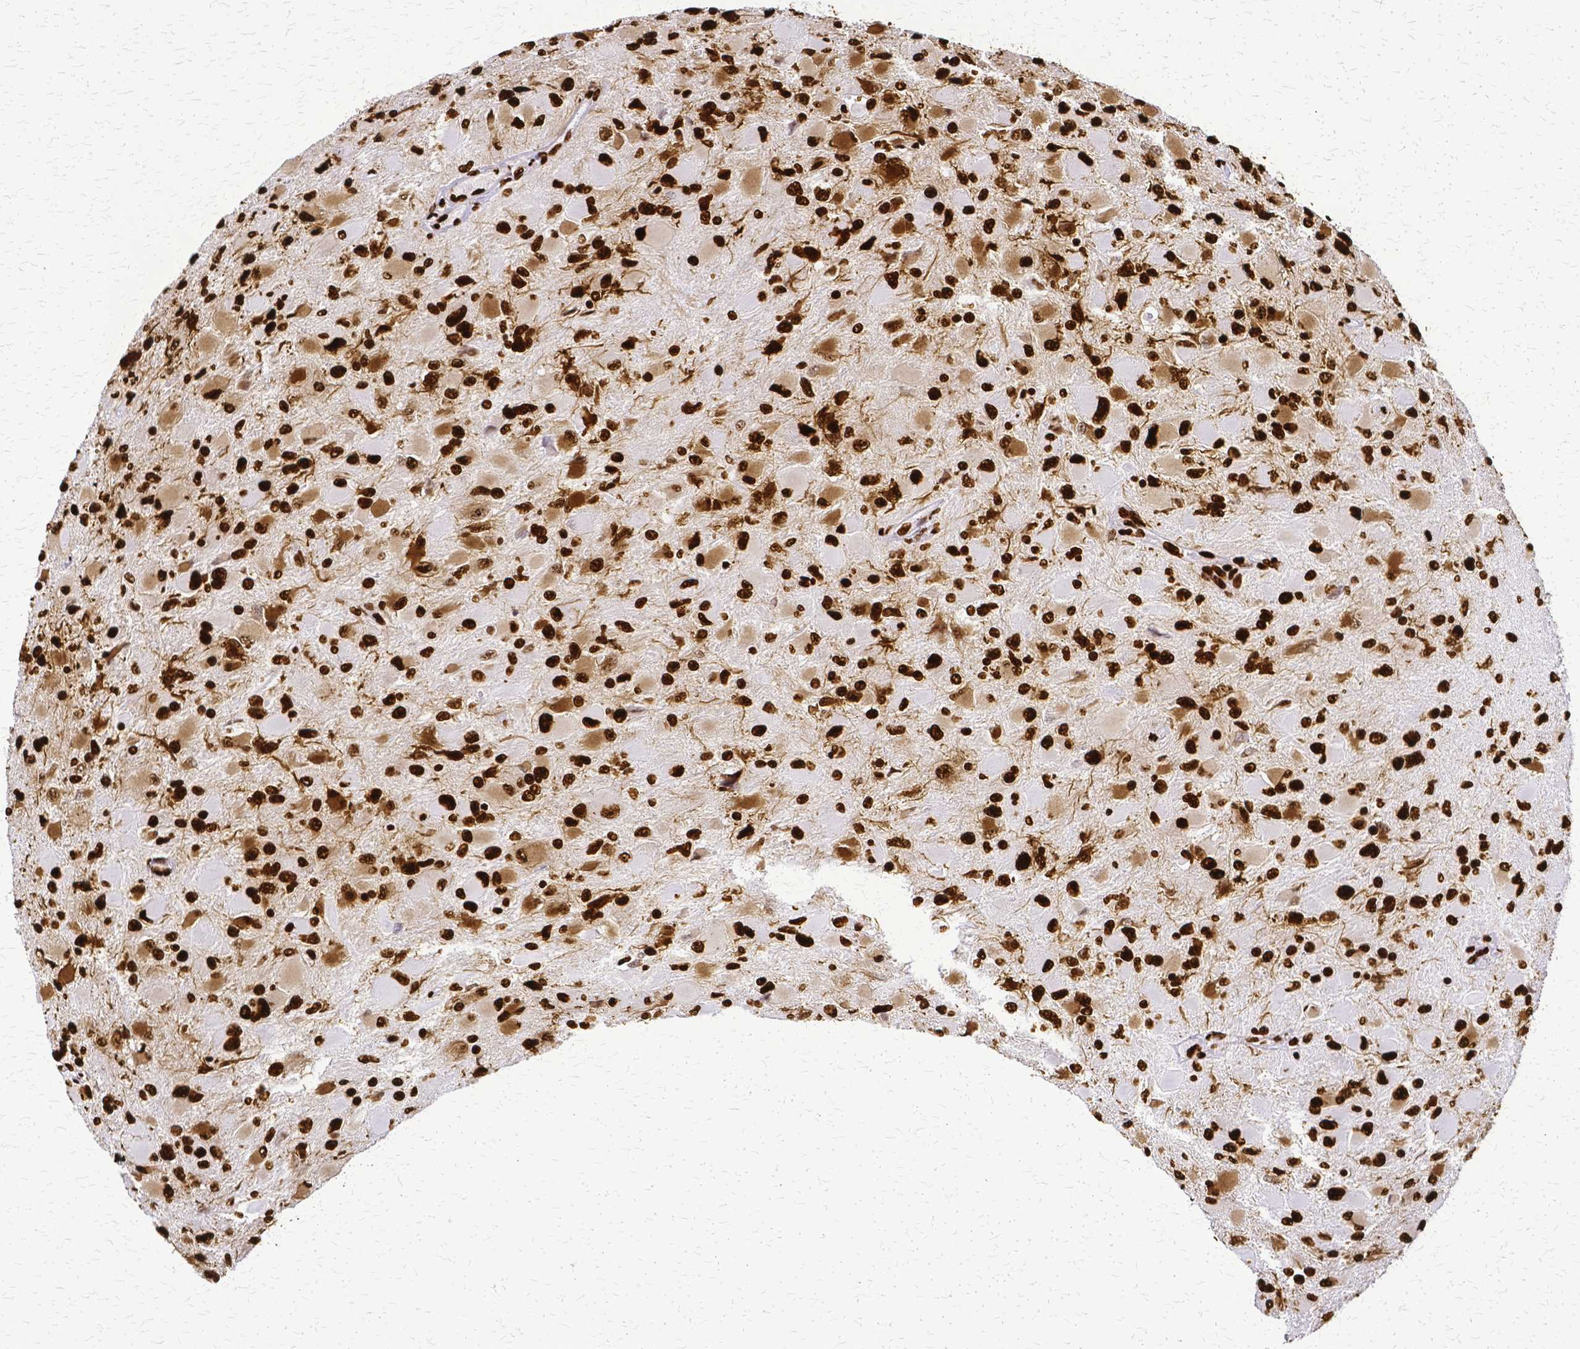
{"staining": {"intensity": "strong", "quantity": ">75%", "location": "nuclear"}, "tissue": "glioma", "cell_type": "Tumor cells", "image_type": "cancer", "snomed": [{"axis": "morphology", "description": "Glioma, malignant, High grade"}, {"axis": "topography", "description": "Cerebral cortex"}], "caption": "Immunohistochemistry histopathology image of human malignant high-grade glioma stained for a protein (brown), which exhibits high levels of strong nuclear positivity in about >75% of tumor cells.", "gene": "SFPQ", "patient": {"sex": "female", "age": 36}}